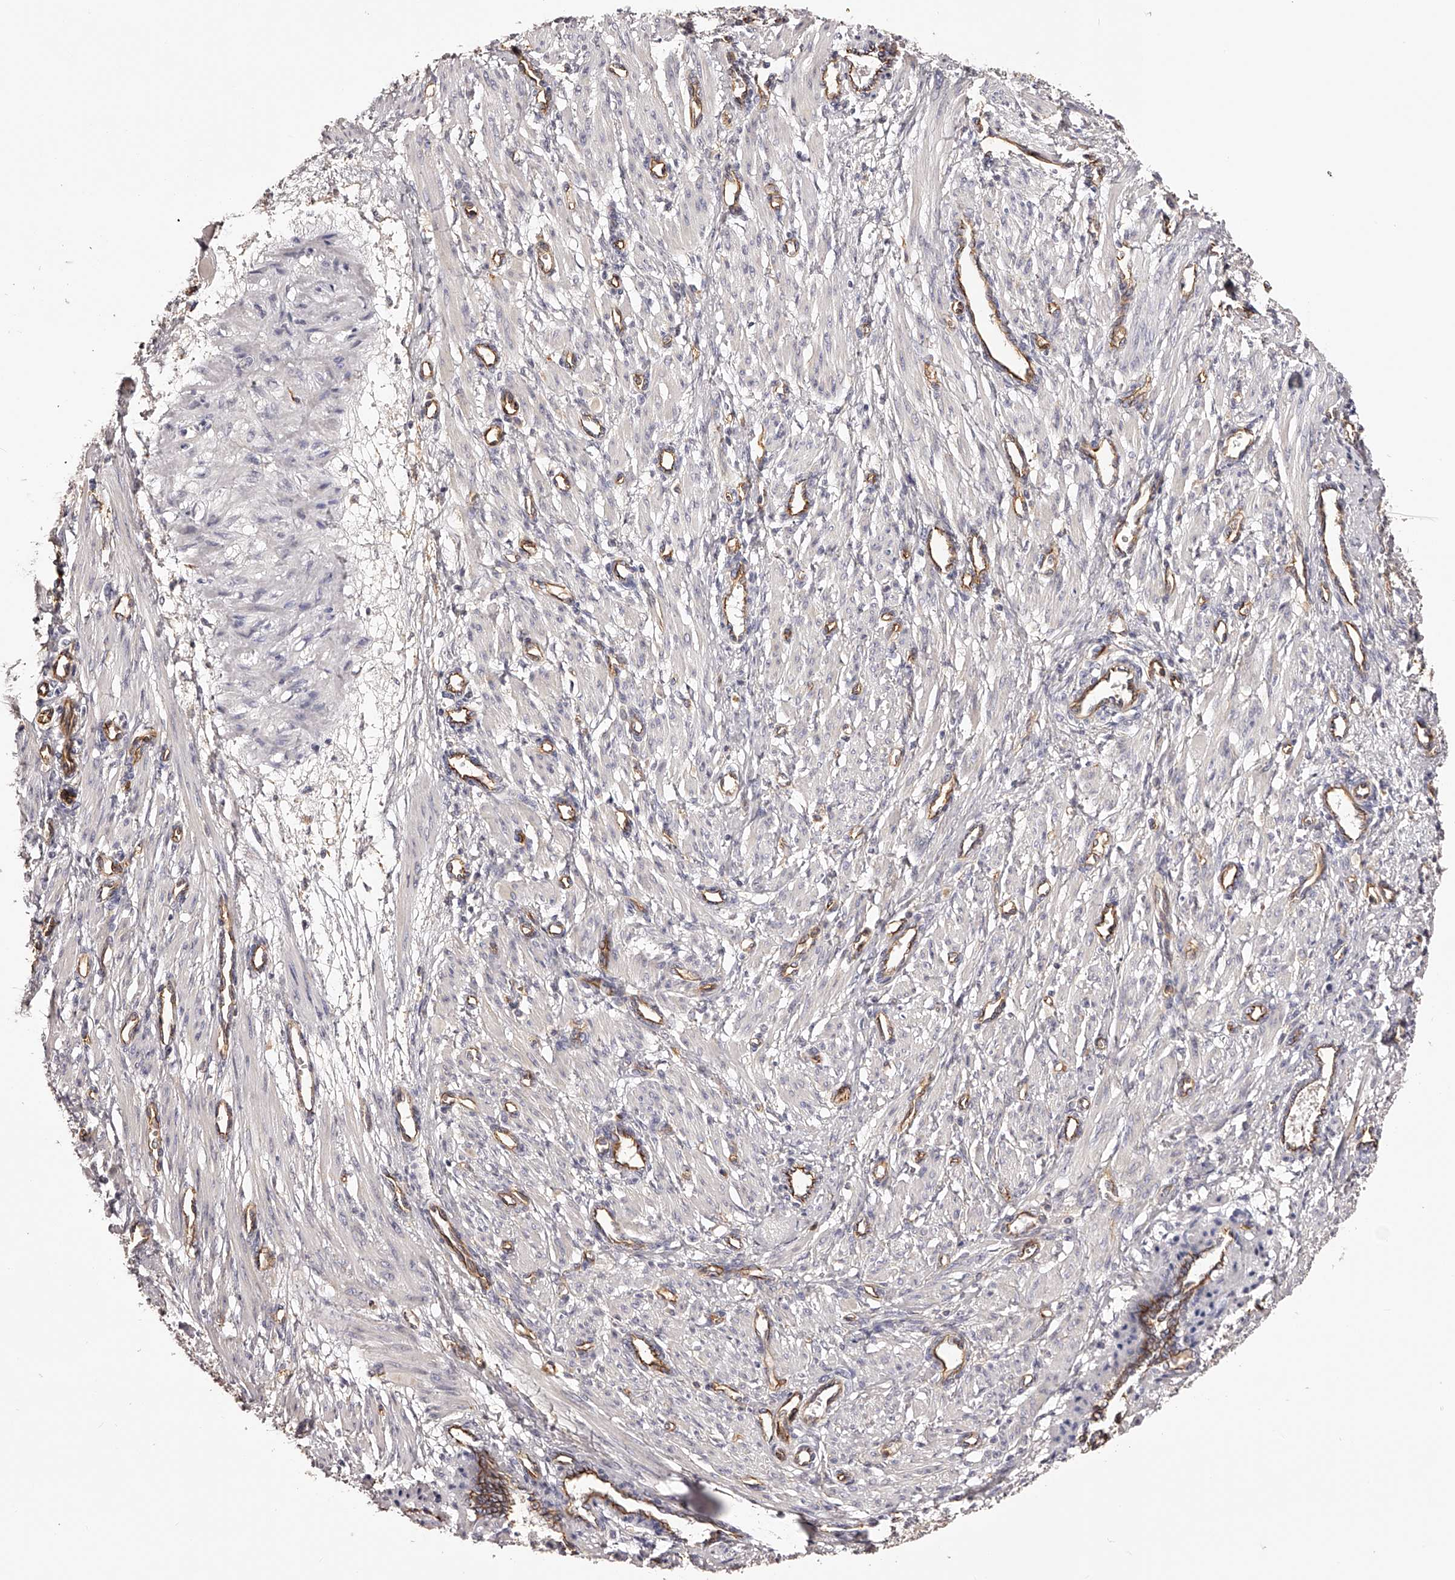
{"staining": {"intensity": "negative", "quantity": "none", "location": "none"}, "tissue": "smooth muscle", "cell_type": "Smooth muscle cells", "image_type": "normal", "snomed": [{"axis": "morphology", "description": "Normal tissue, NOS"}, {"axis": "topography", "description": "Endometrium"}], "caption": "Protein analysis of normal smooth muscle shows no significant expression in smooth muscle cells. Brightfield microscopy of immunohistochemistry stained with DAB (3,3'-diaminobenzidine) (brown) and hematoxylin (blue), captured at high magnification.", "gene": "LTV1", "patient": {"sex": "female", "age": 33}}